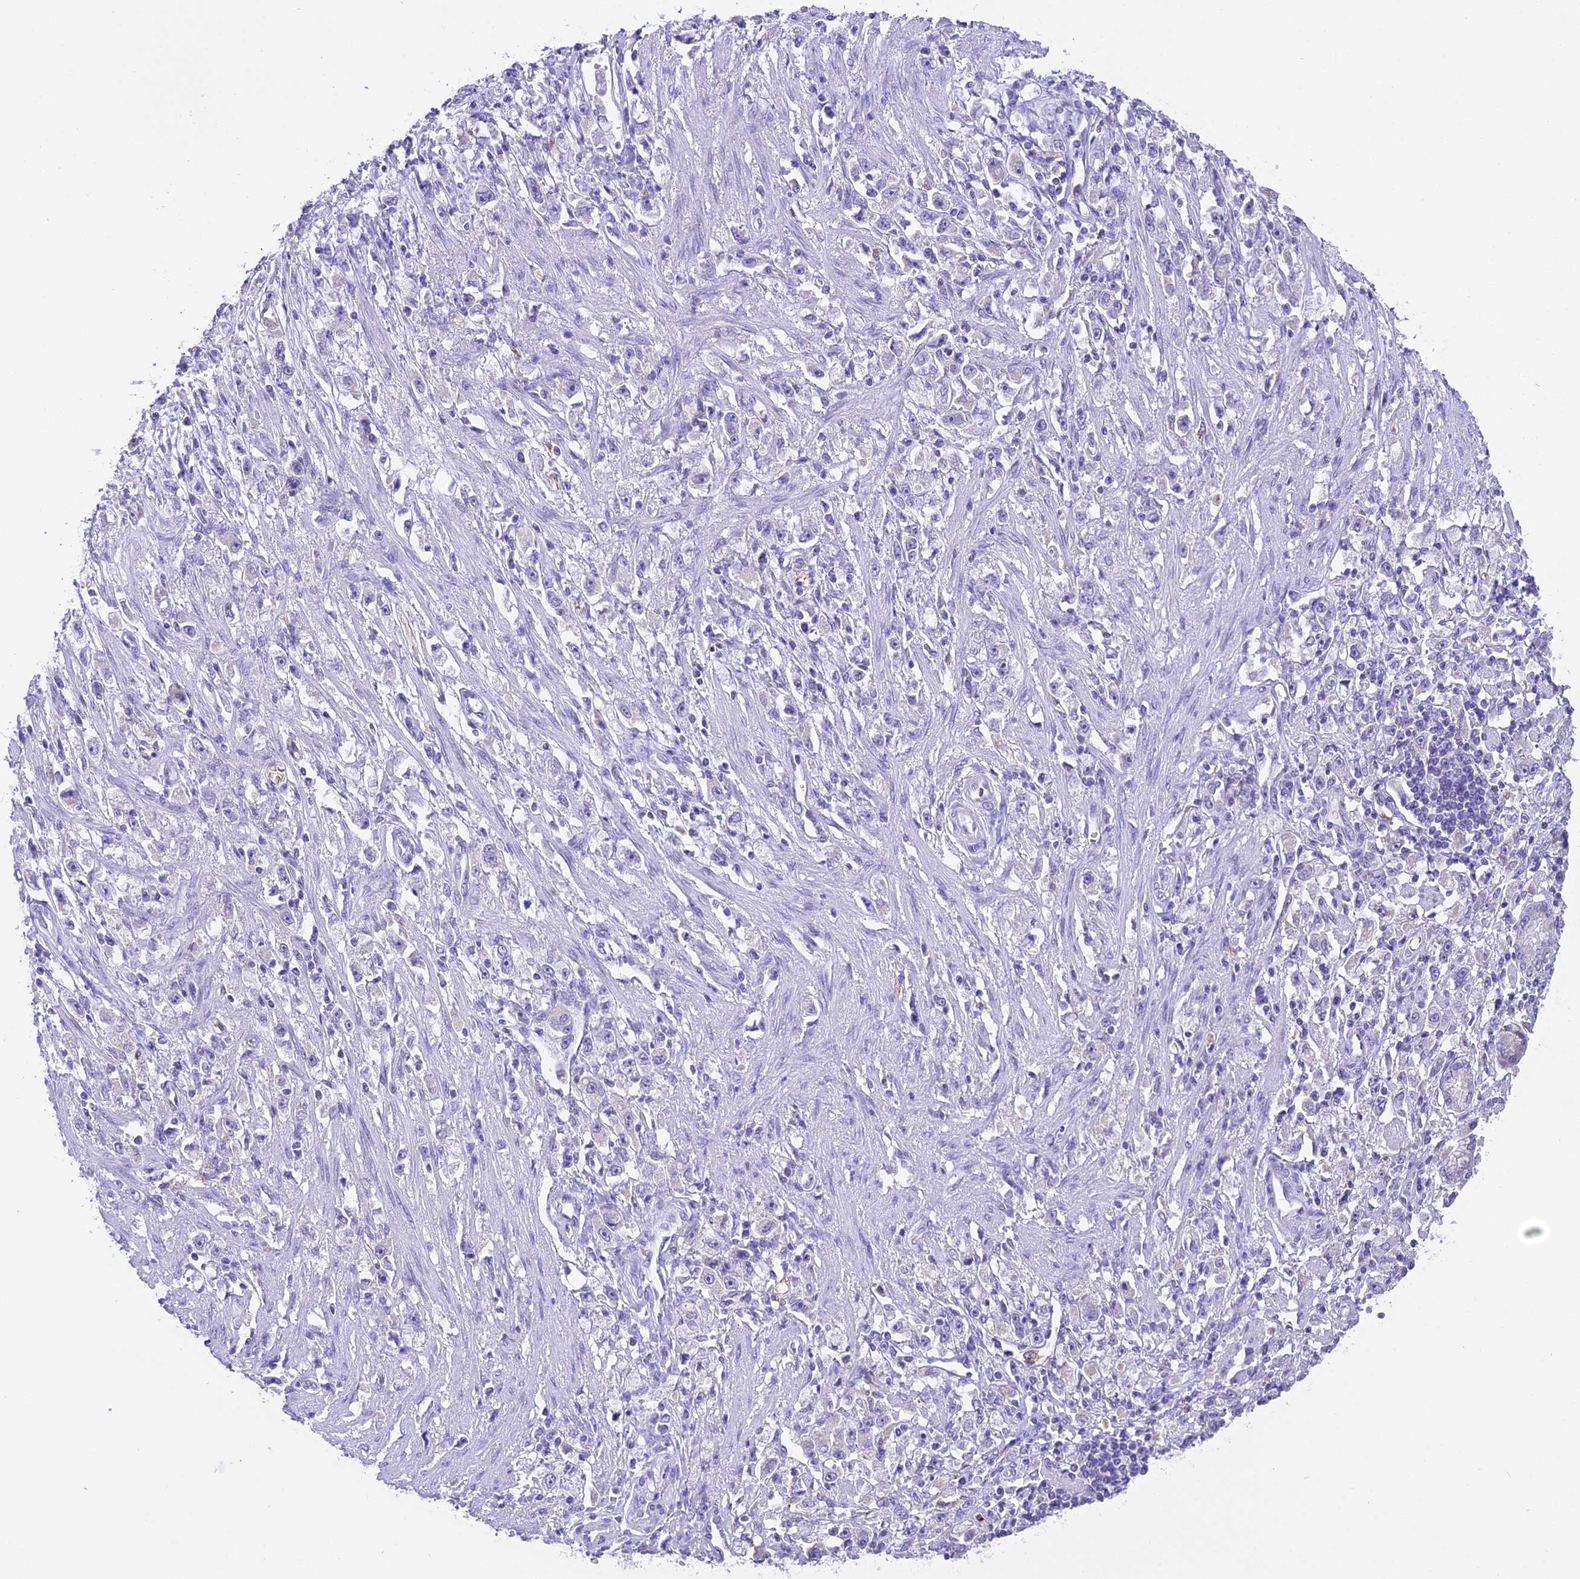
{"staining": {"intensity": "negative", "quantity": "none", "location": "none"}, "tissue": "stomach cancer", "cell_type": "Tumor cells", "image_type": "cancer", "snomed": [{"axis": "morphology", "description": "Adenocarcinoma, NOS"}, {"axis": "topography", "description": "Stomach"}], "caption": "Image shows no protein staining in tumor cells of stomach cancer tissue.", "gene": "AHSP", "patient": {"sex": "female", "age": 59}}